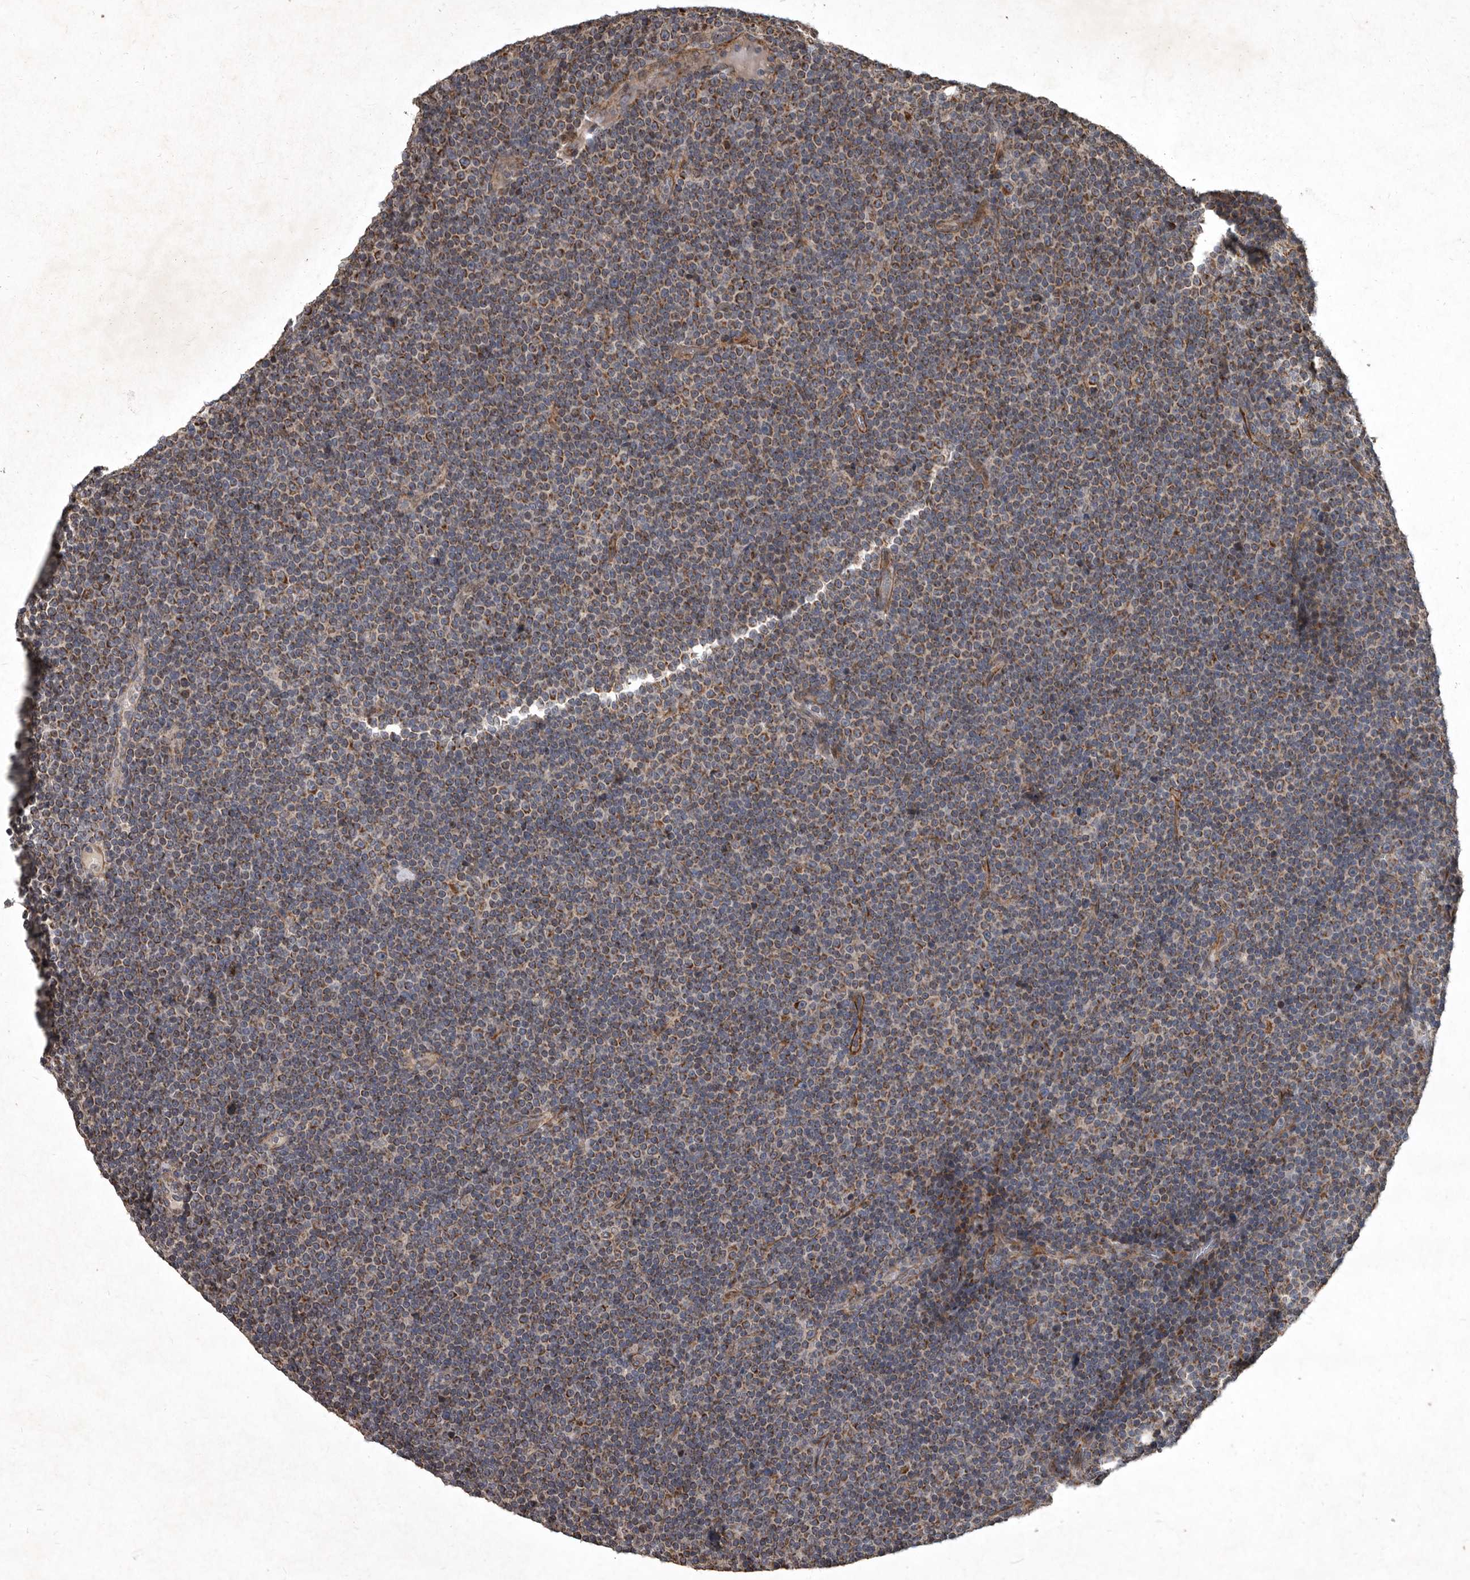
{"staining": {"intensity": "moderate", "quantity": ">75%", "location": "cytoplasmic/membranous"}, "tissue": "lymphoma", "cell_type": "Tumor cells", "image_type": "cancer", "snomed": [{"axis": "morphology", "description": "Malignant lymphoma, non-Hodgkin's type, Low grade"}, {"axis": "topography", "description": "Lymph node"}], "caption": "Human low-grade malignant lymphoma, non-Hodgkin's type stained for a protein (brown) reveals moderate cytoplasmic/membranous positive positivity in approximately >75% of tumor cells.", "gene": "MRPS15", "patient": {"sex": "female", "age": 67}}